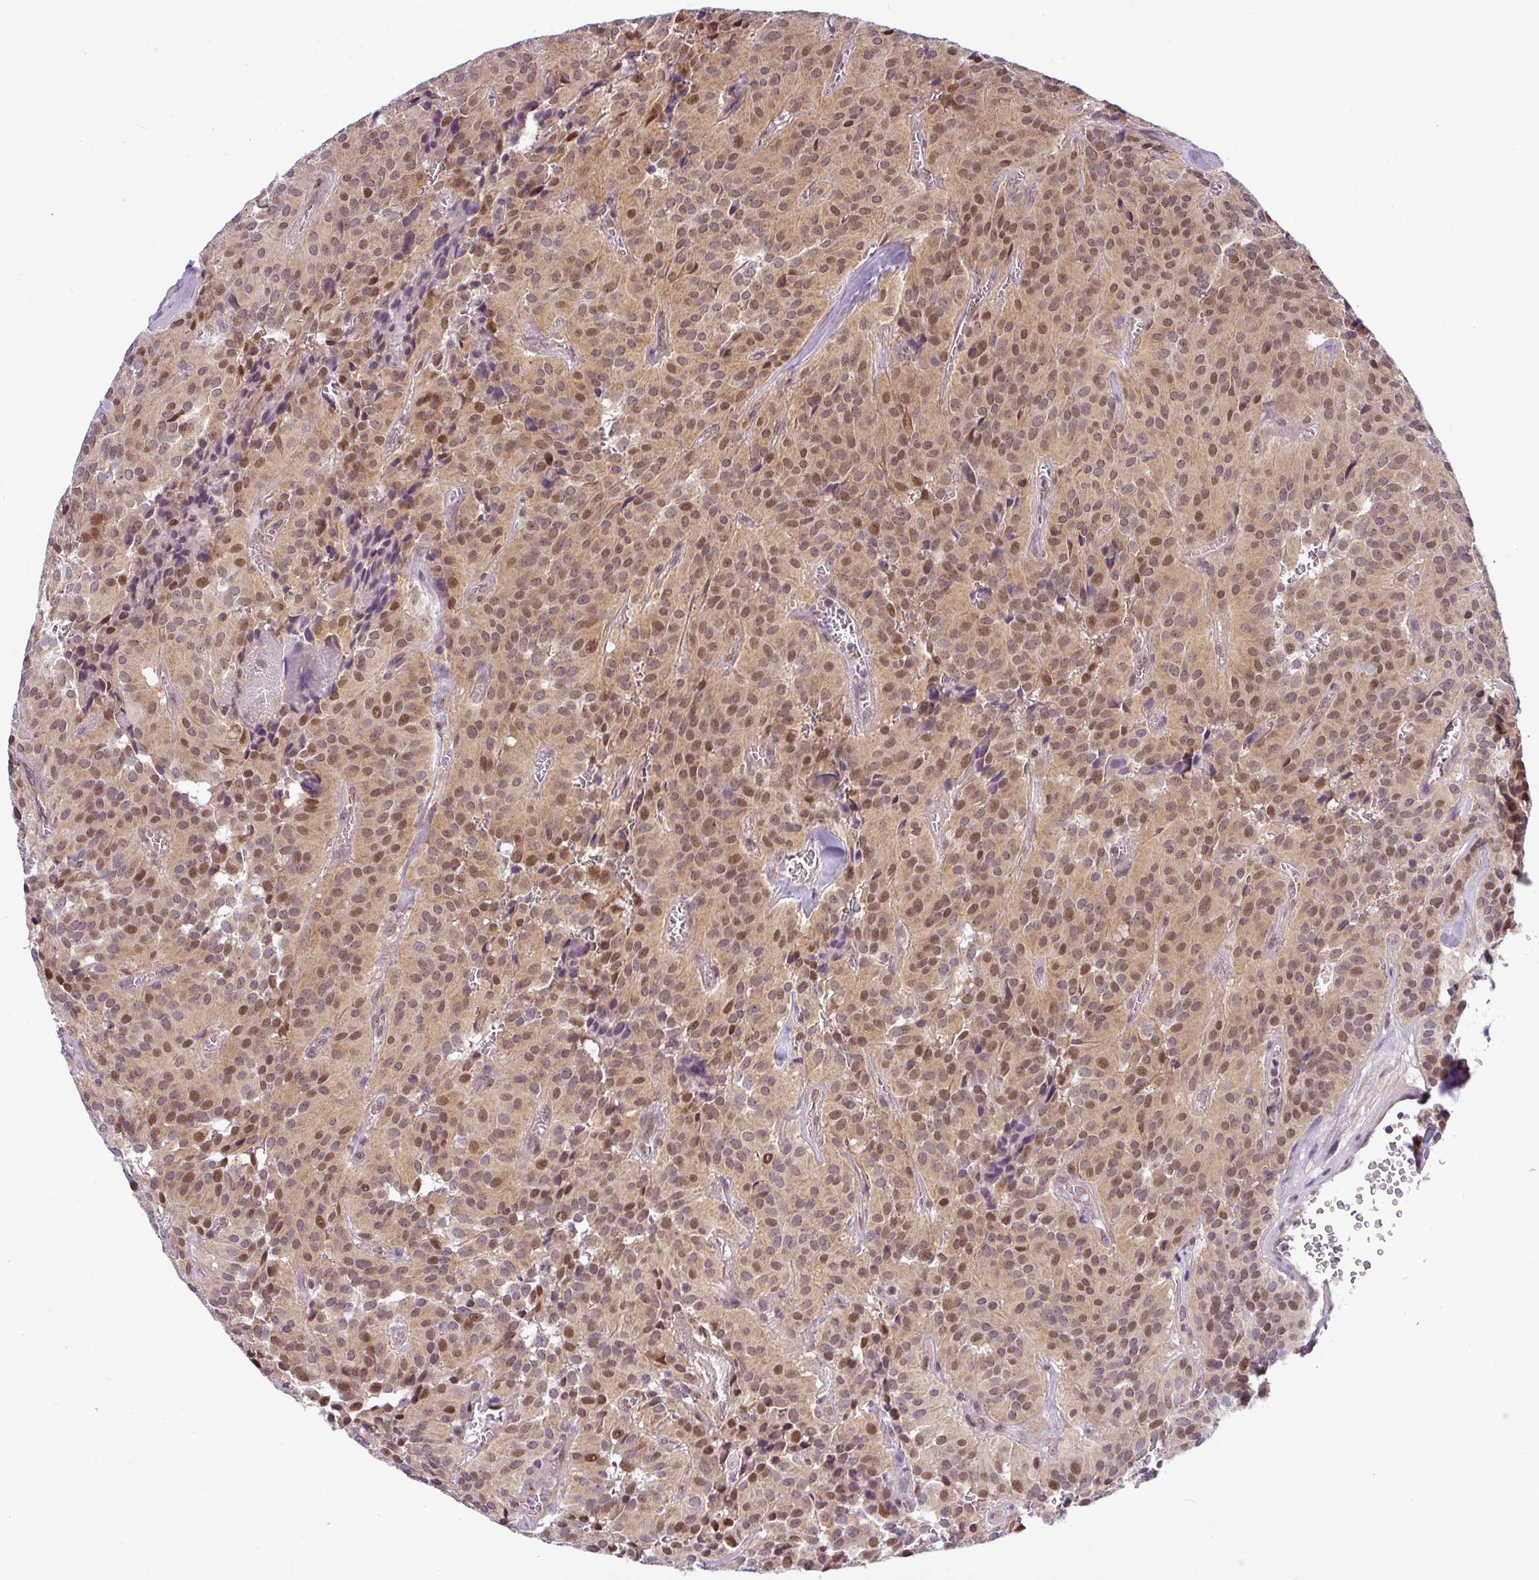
{"staining": {"intensity": "moderate", "quantity": ">75%", "location": "nuclear"}, "tissue": "glioma", "cell_type": "Tumor cells", "image_type": "cancer", "snomed": [{"axis": "morphology", "description": "Glioma, malignant, Low grade"}, {"axis": "topography", "description": "Brain"}], "caption": "IHC micrograph of neoplastic tissue: glioma stained using immunohistochemistry shows medium levels of moderate protein expression localized specifically in the nuclear of tumor cells, appearing as a nuclear brown color.", "gene": "NDUFB2", "patient": {"sex": "male", "age": 42}}